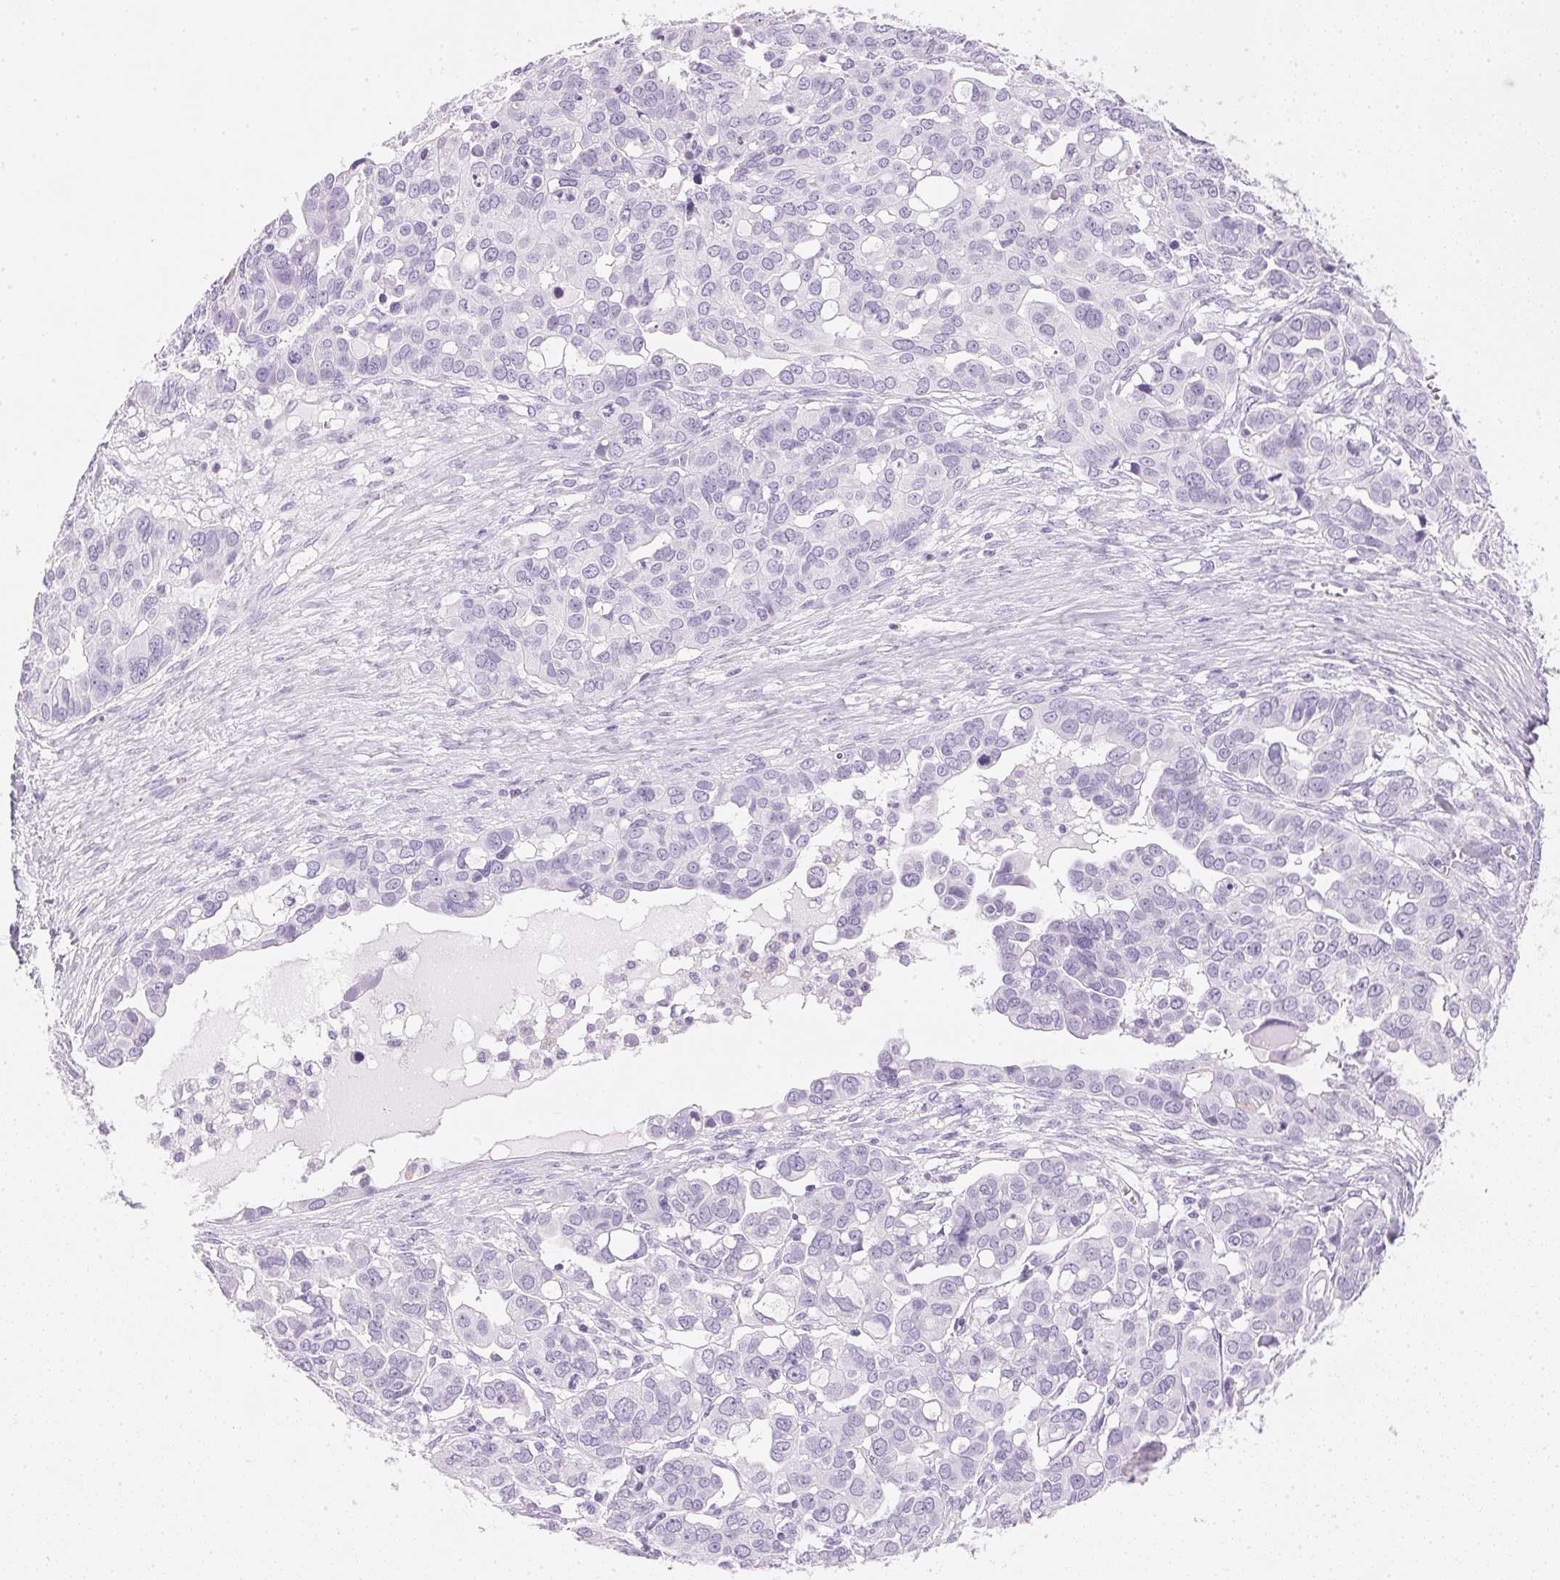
{"staining": {"intensity": "negative", "quantity": "none", "location": "none"}, "tissue": "ovarian cancer", "cell_type": "Tumor cells", "image_type": "cancer", "snomed": [{"axis": "morphology", "description": "Carcinoma, endometroid"}, {"axis": "topography", "description": "Ovary"}], "caption": "Tumor cells show no significant positivity in endometroid carcinoma (ovarian). Nuclei are stained in blue.", "gene": "IGFBP1", "patient": {"sex": "female", "age": 78}}